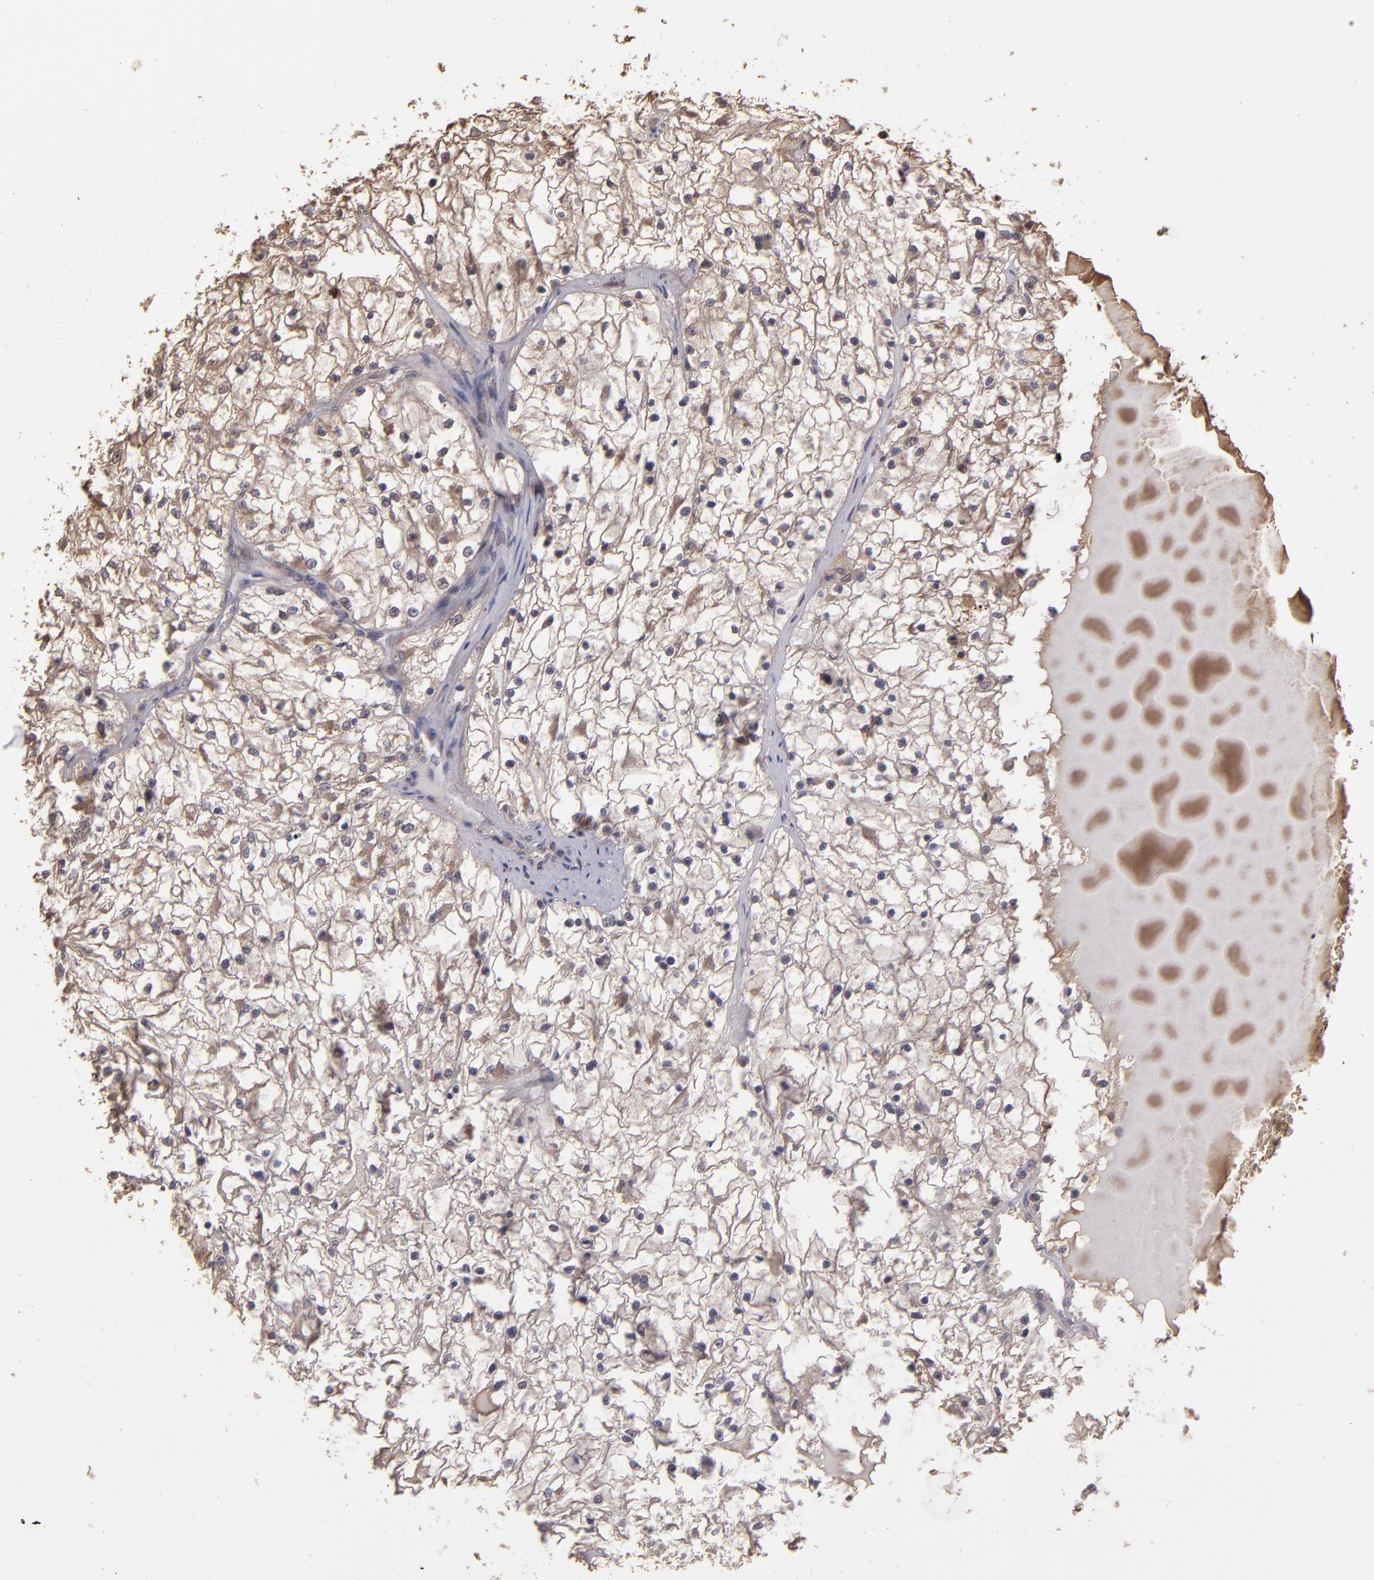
{"staining": {"intensity": "moderate", "quantity": ">75%", "location": "cytoplasmic/membranous"}, "tissue": "renal cancer", "cell_type": "Tumor cells", "image_type": "cancer", "snomed": [{"axis": "morphology", "description": "Adenocarcinoma, NOS"}, {"axis": "topography", "description": "Kidney"}], "caption": "Immunohistochemistry image of human adenocarcinoma (renal) stained for a protein (brown), which shows medium levels of moderate cytoplasmic/membranous staining in about >75% of tumor cells.", "gene": "SERPINF2", "patient": {"sex": "male", "age": 61}}